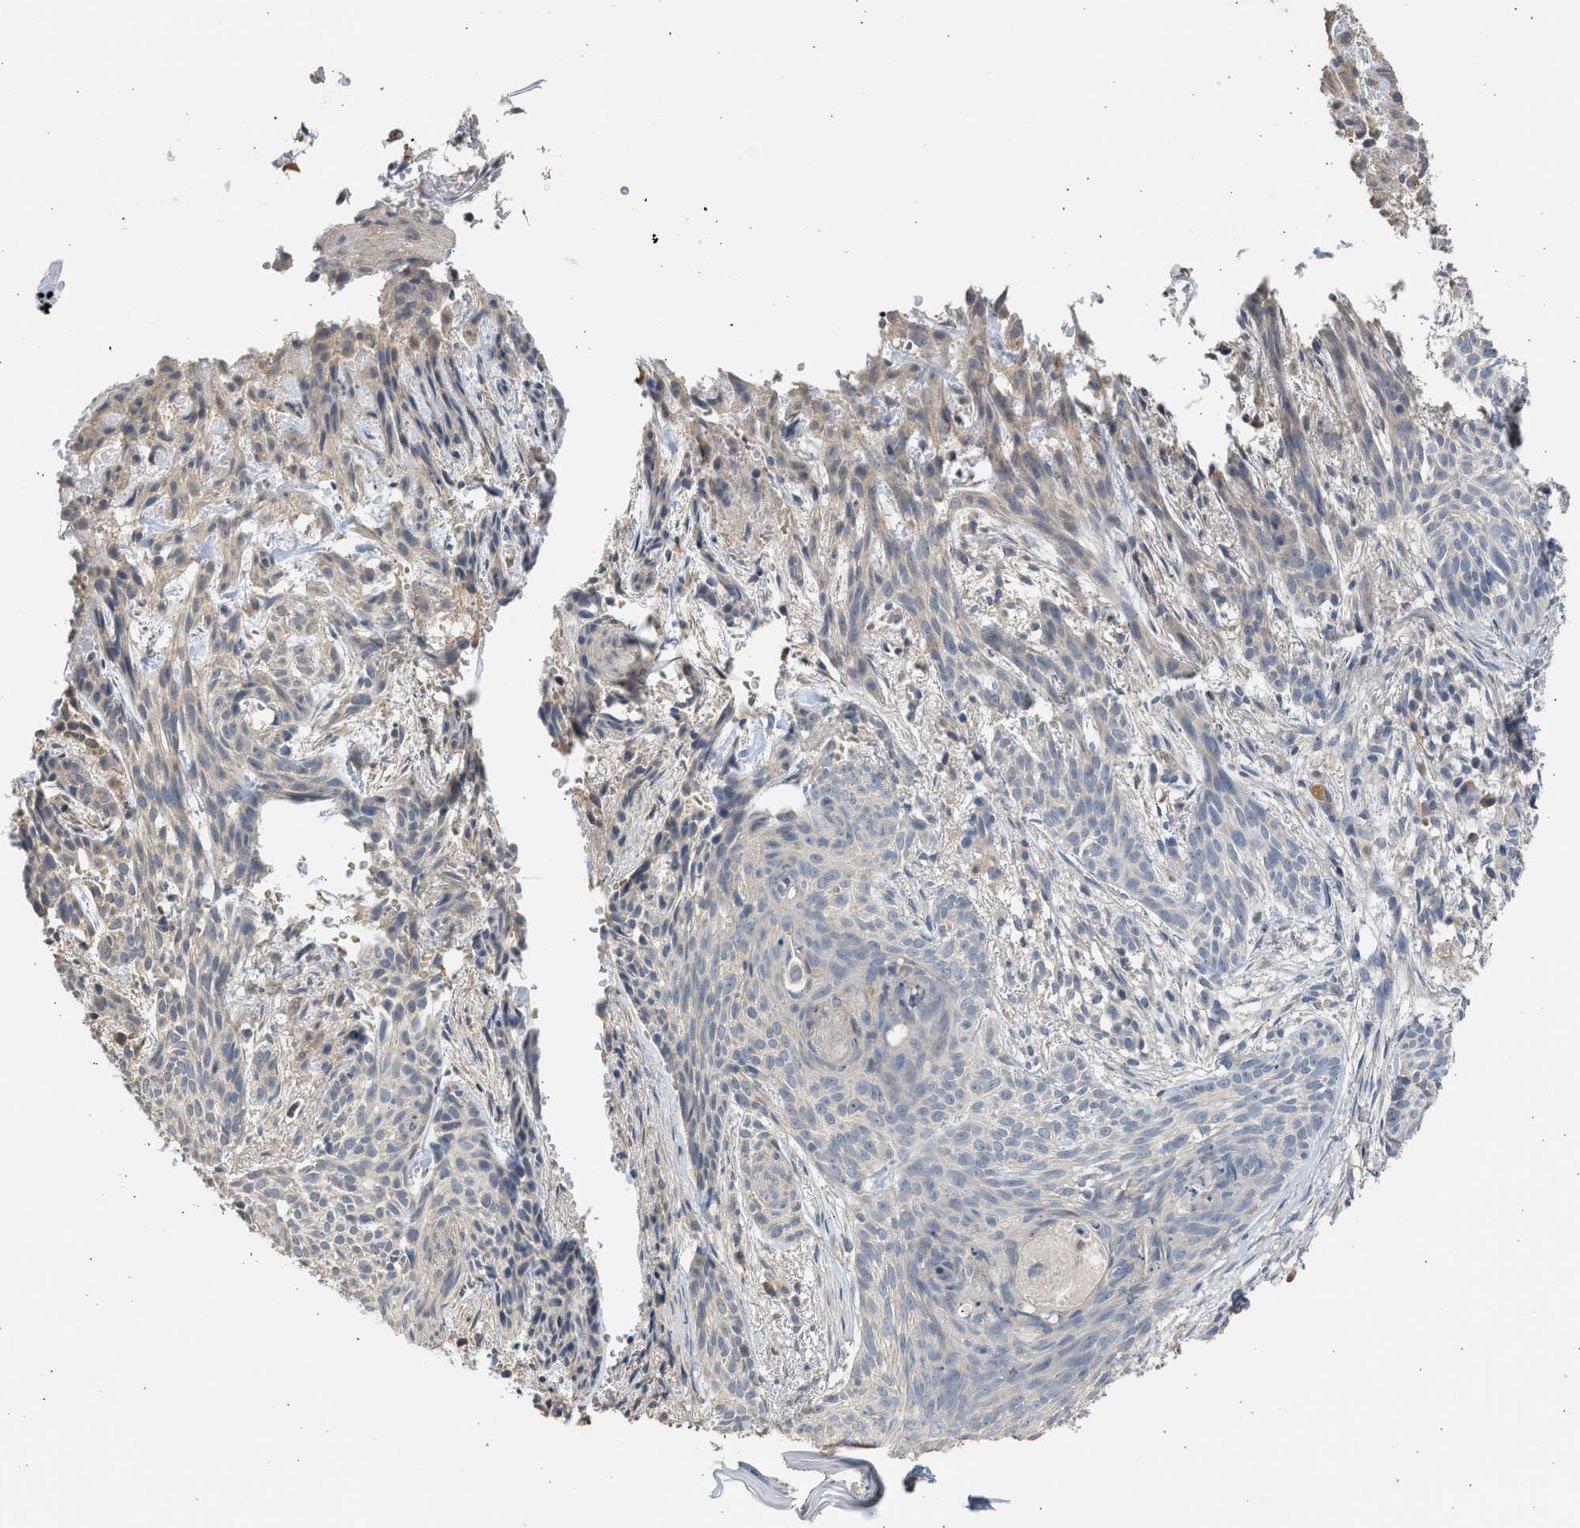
{"staining": {"intensity": "weak", "quantity": "<25%", "location": "cytoplasmic/membranous"}, "tissue": "skin cancer", "cell_type": "Tumor cells", "image_type": "cancer", "snomed": [{"axis": "morphology", "description": "Basal cell carcinoma"}, {"axis": "topography", "description": "Skin"}], "caption": "An immunohistochemistry photomicrograph of skin basal cell carcinoma is shown. There is no staining in tumor cells of skin basal cell carcinoma. Nuclei are stained in blue.", "gene": "SULT2A1", "patient": {"sex": "female", "age": 59}}